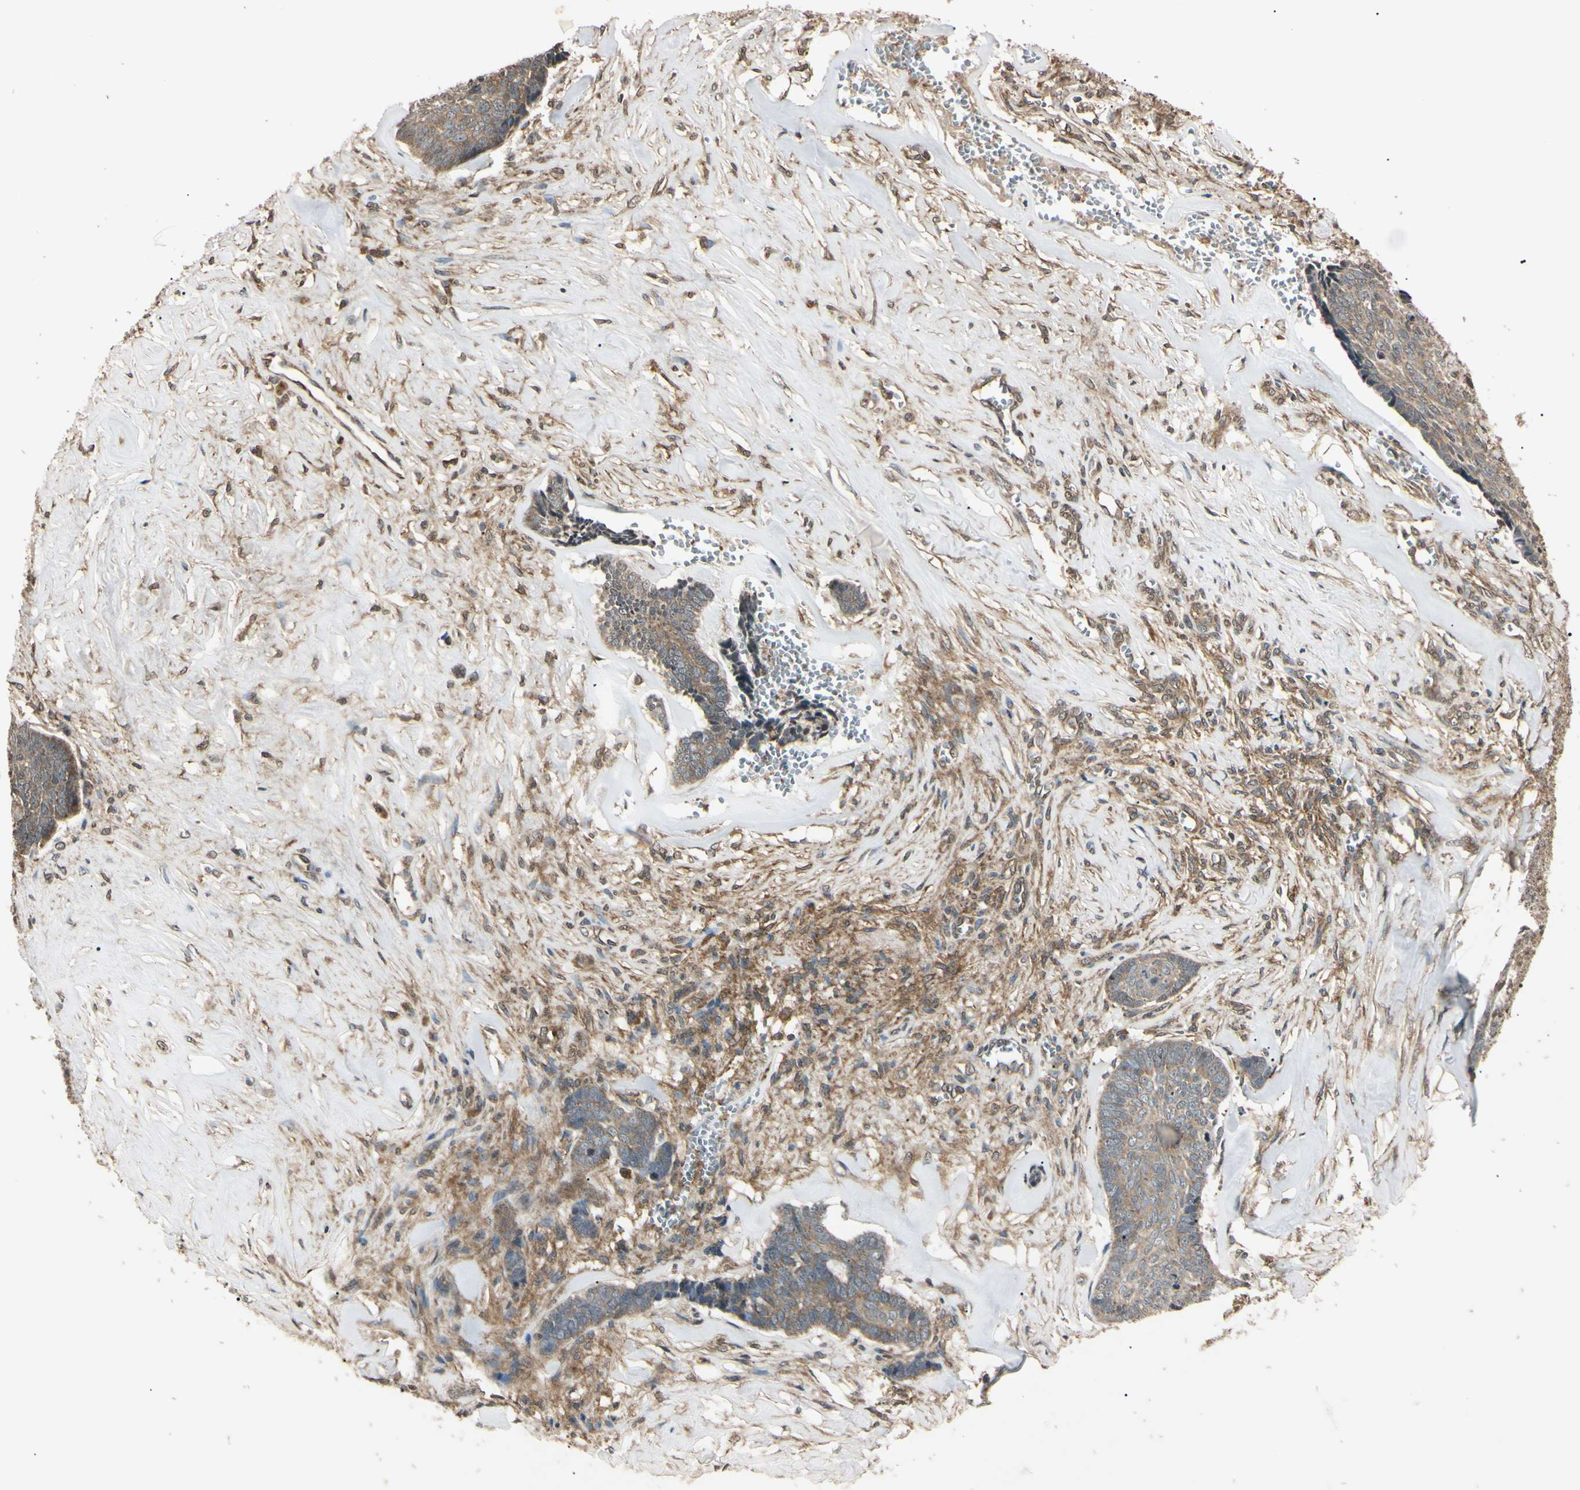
{"staining": {"intensity": "moderate", "quantity": "25%-75%", "location": "cytoplasmic/membranous"}, "tissue": "skin cancer", "cell_type": "Tumor cells", "image_type": "cancer", "snomed": [{"axis": "morphology", "description": "Basal cell carcinoma"}, {"axis": "topography", "description": "Skin"}], "caption": "Immunohistochemistry (IHC) of human skin basal cell carcinoma reveals medium levels of moderate cytoplasmic/membranous staining in approximately 25%-75% of tumor cells.", "gene": "EPN1", "patient": {"sex": "male", "age": 84}}